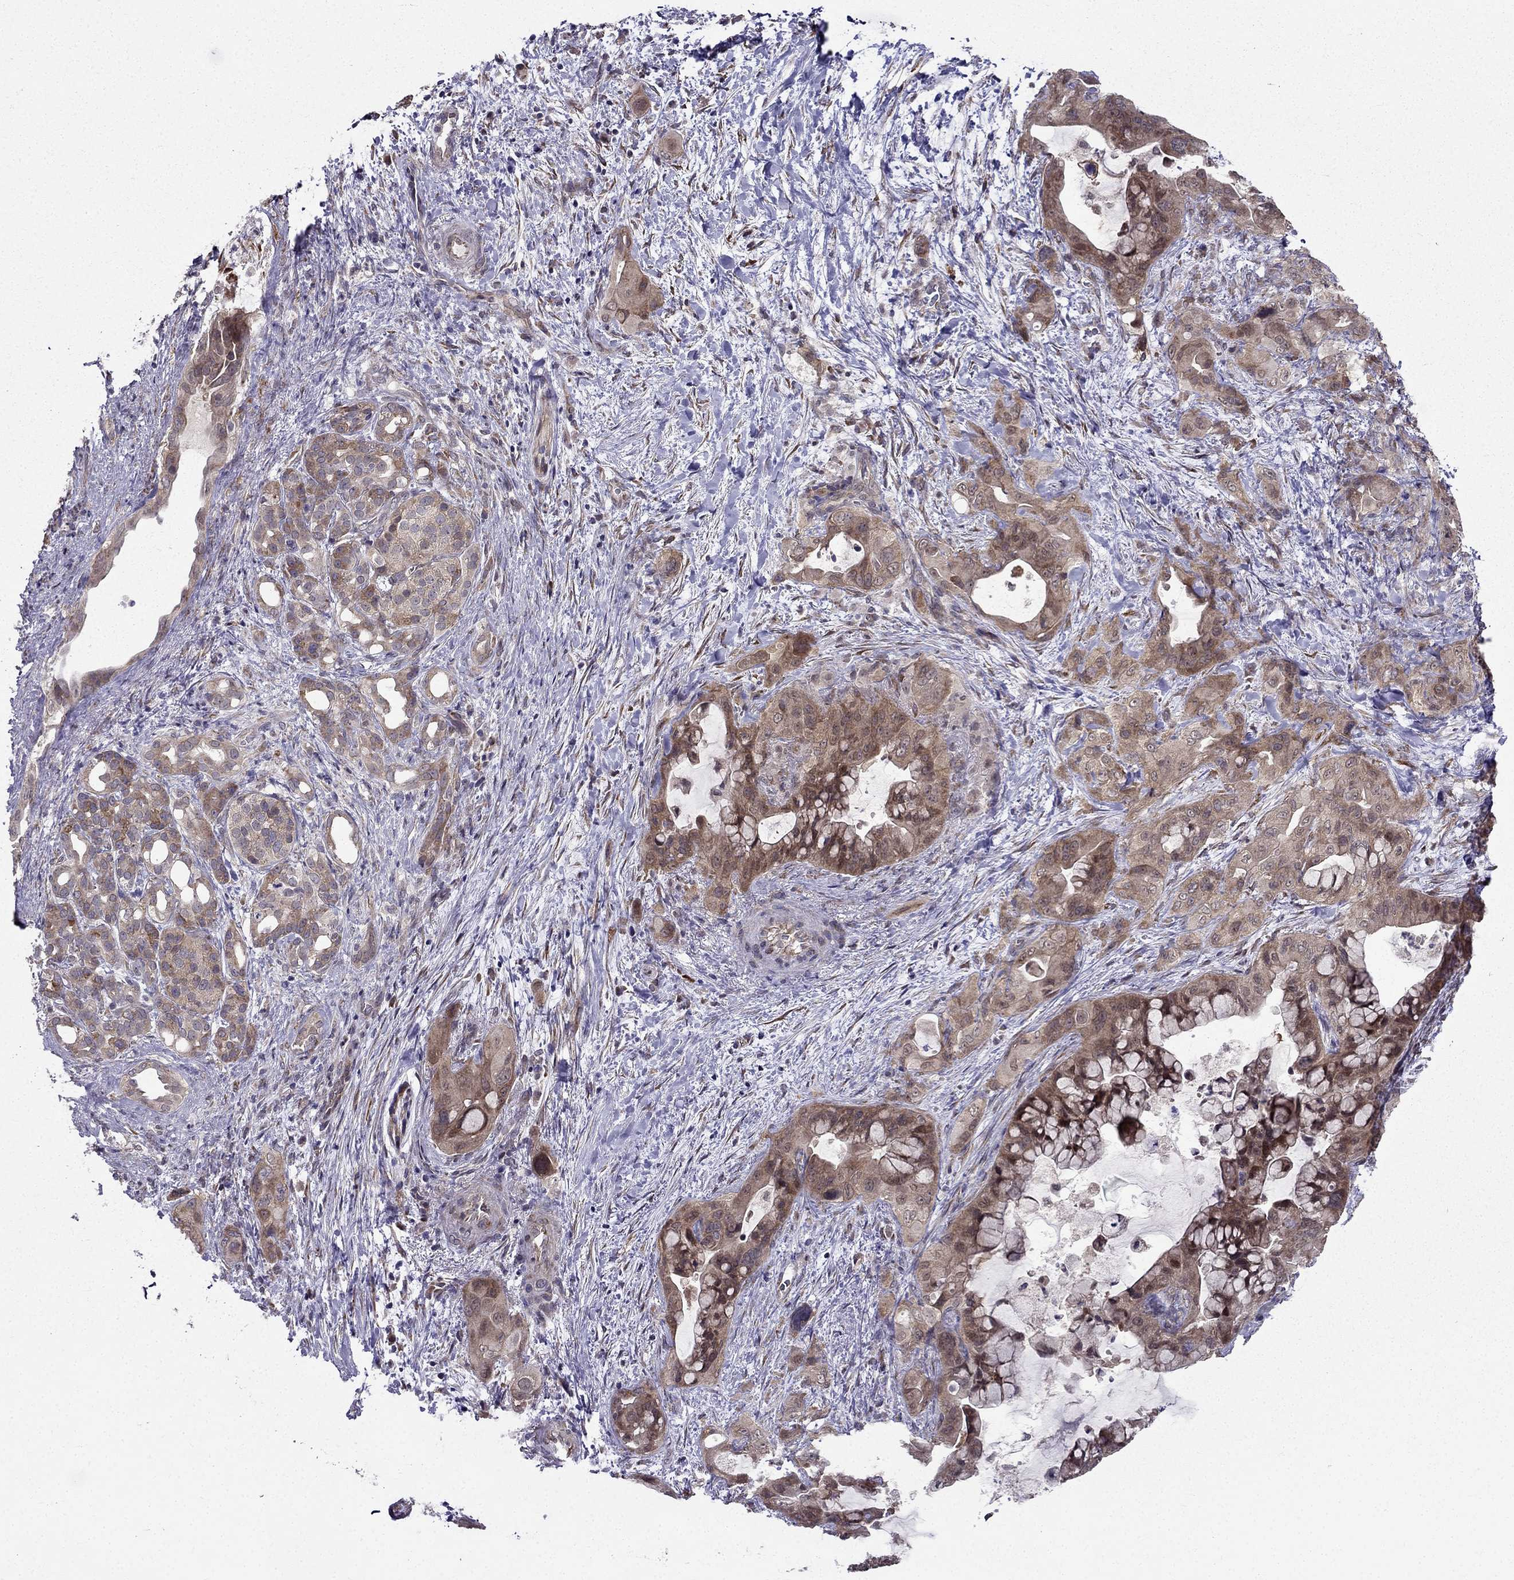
{"staining": {"intensity": "weak", "quantity": ">75%", "location": "cytoplasmic/membranous"}, "tissue": "pancreatic cancer", "cell_type": "Tumor cells", "image_type": "cancer", "snomed": [{"axis": "morphology", "description": "Adenocarcinoma, NOS"}, {"axis": "topography", "description": "Pancreas"}], "caption": "Adenocarcinoma (pancreatic) tissue shows weak cytoplasmic/membranous positivity in approximately >75% of tumor cells Using DAB (brown) and hematoxylin (blue) stains, captured at high magnification using brightfield microscopy.", "gene": "ARHGEF28", "patient": {"sex": "male", "age": 71}}